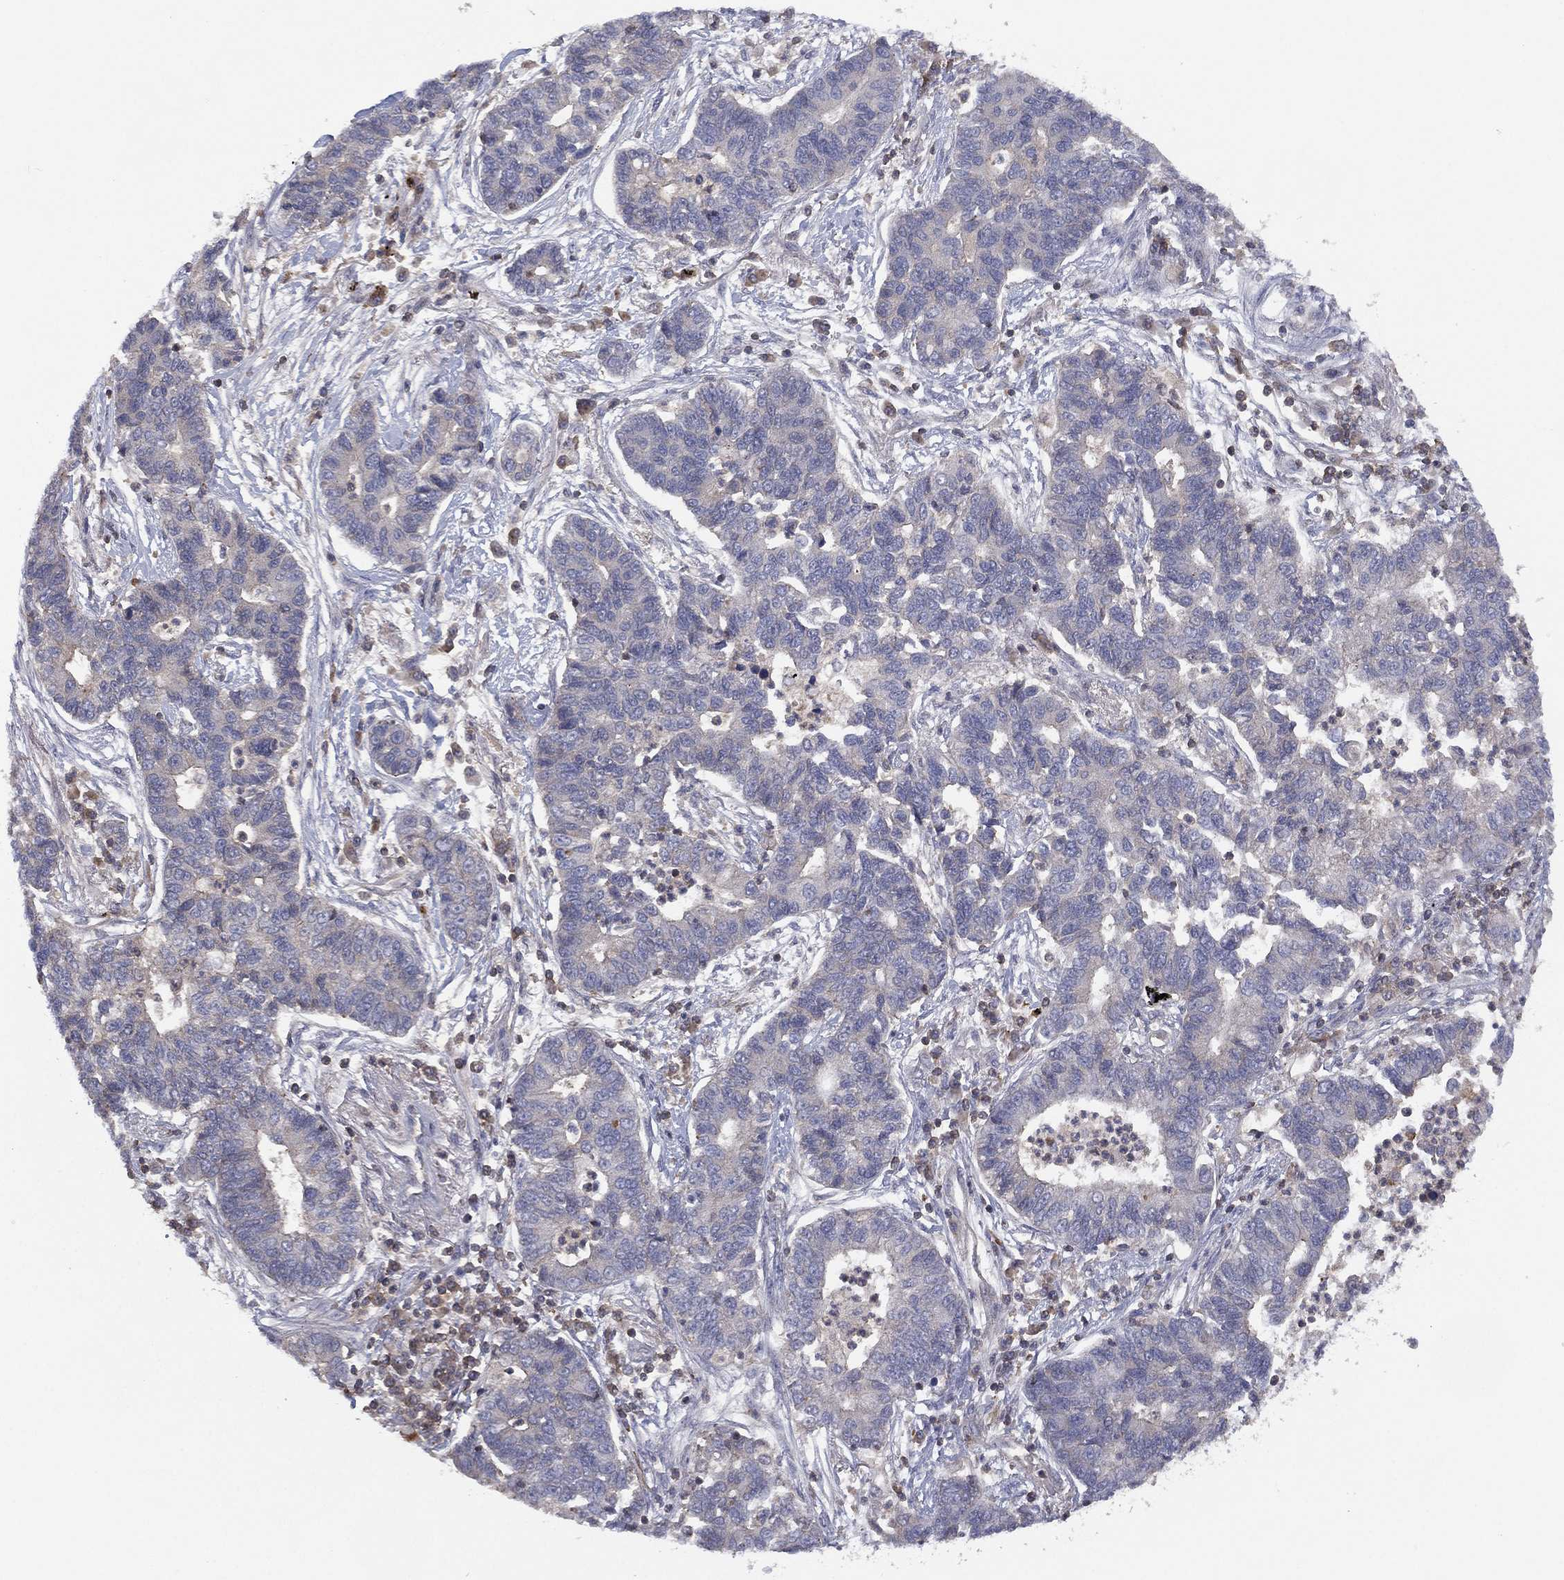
{"staining": {"intensity": "negative", "quantity": "none", "location": "none"}, "tissue": "lung cancer", "cell_type": "Tumor cells", "image_type": "cancer", "snomed": [{"axis": "morphology", "description": "Adenocarcinoma, NOS"}, {"axis": "topography", "description": "Lung"}], "caption": "Protein analysis of lung adenocarcinoma exhibits no significant staining in tumor cells. (DAB (3,3'-diaminobenzidine) immunohistochemistry, high magnification).", "gene": "DOCK8", "patient": {"sex": "female", "age": 57}}